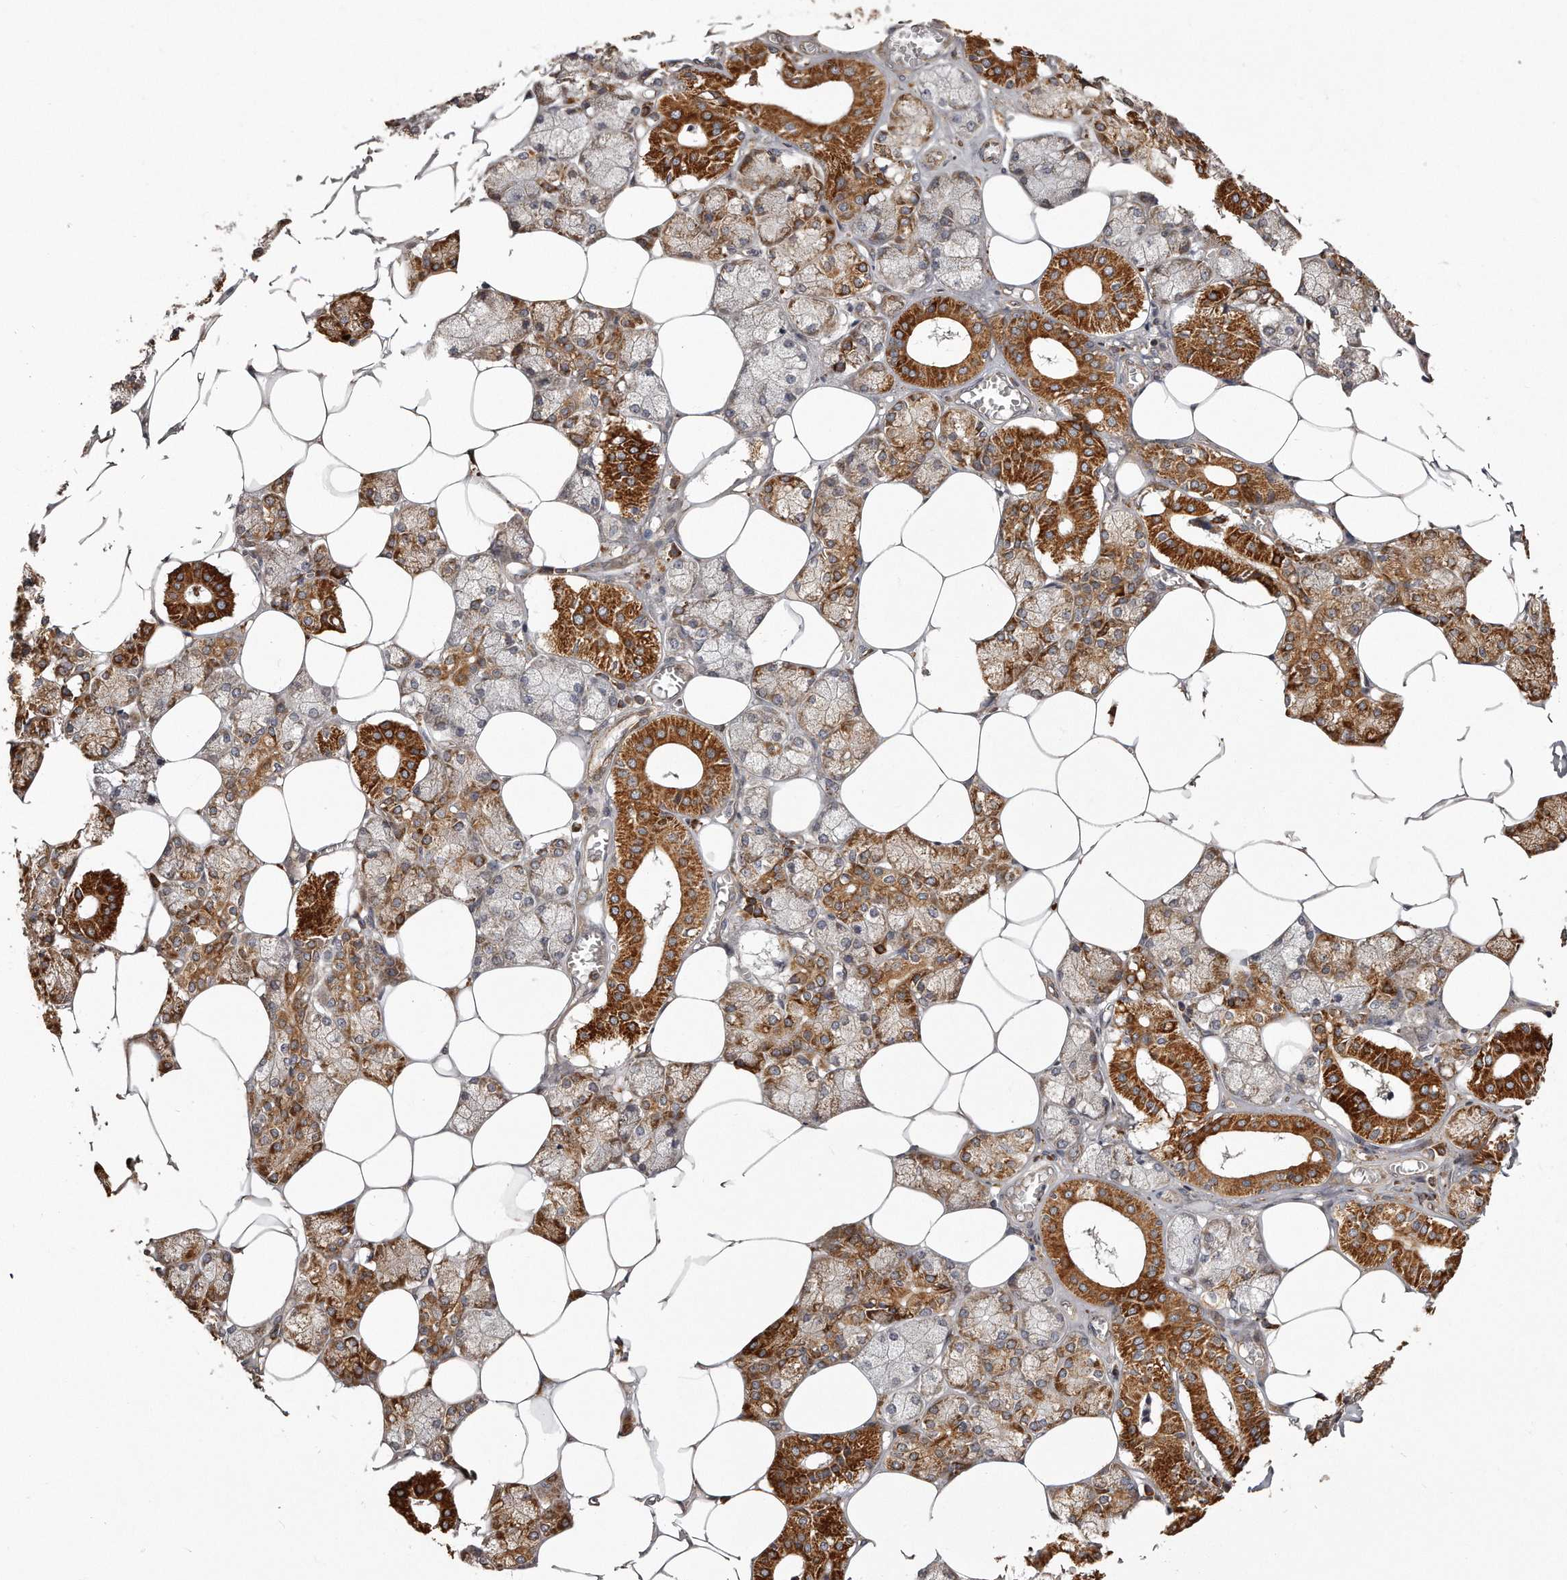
{"staining": {"intensity": "strong", "quantity": "25%-75%", "location": "cytoplasmic/membranous"}, "tissue": "salivary gland", "cell_type": "Glandular cells", "image_type": "normal", "snomed": [{"axis": "morphology", "description": "Normal tissue, NOS"}, {"axis": "topography", "description": "Salivary gland"}], "caption": "Protein staining shows strong cytoplasmic/membranous expression in approximately 25%-75% of glandular cells in unremarkable salivary gland. The protein of interest is stained brown, and the nuclei are stained in blue (DAB (3,3'-diaminobenzidine) IHC with brightfield microscopy, high magnification).", "gene": "TRAPPC14", "patient": {"sex": "male", "age": 62}}